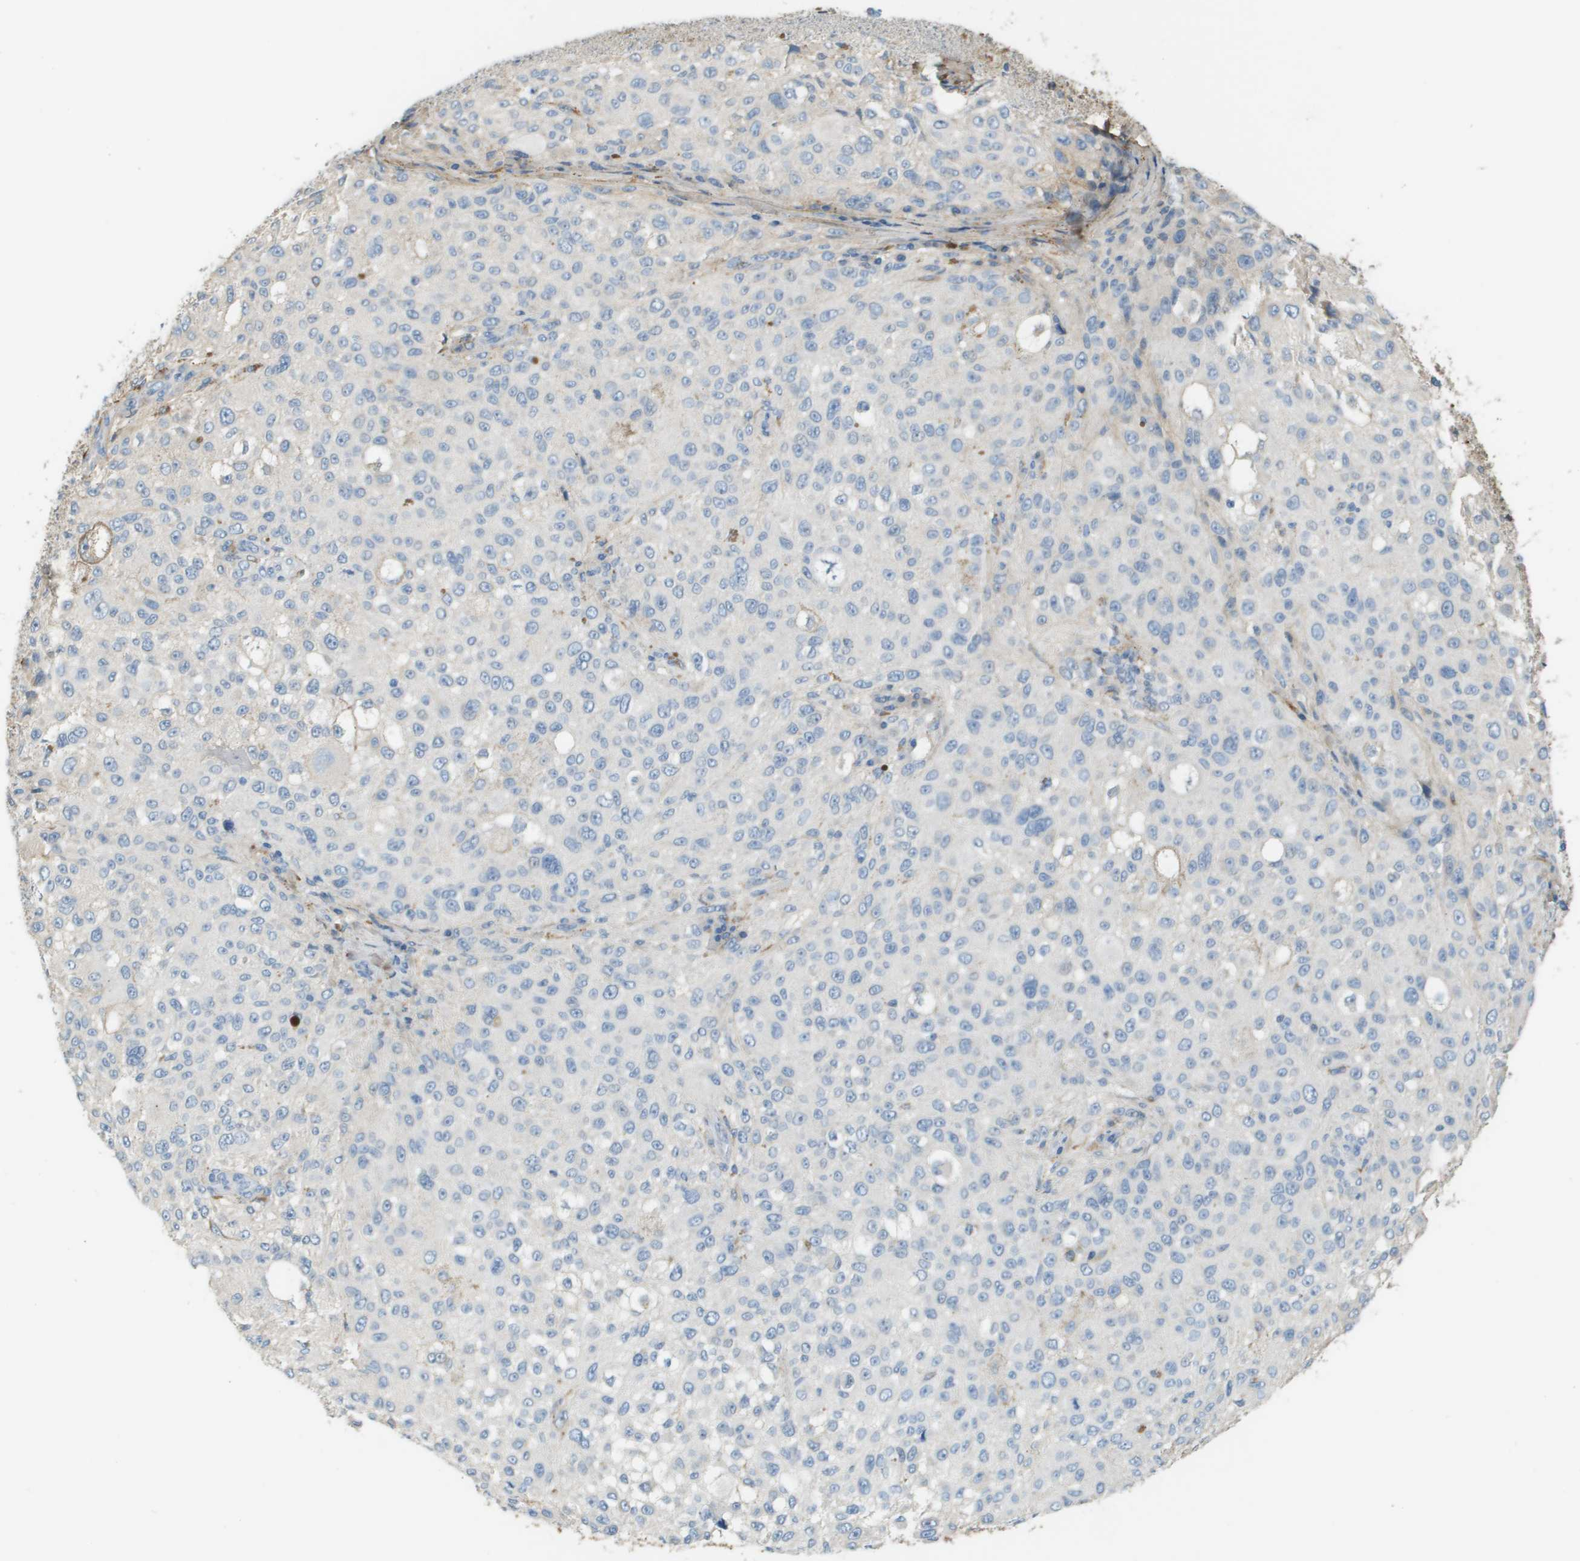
{"staining": {"intensity": "negative", "quantity": "none", "location": "none"}, "tissue": "melanoma", "cell_type": "Tumor cells", "image_type": "cancer", "snomed": [{"axis": "morphology", "description": "Necrosis, NOS"}, {"axis": "morphology", "description": "Malignant melanoma, NOS"}, {"axis": "topography", "description": "Skin"}], "caption": "High power microscopy histopathology image of an immunohistochemistry (IHC) photomicrograph of malignant melanoma, revealing no significant staining in tumor cells.", "gene": "DCN", "patient": {"sex": "female", "age": 87}}